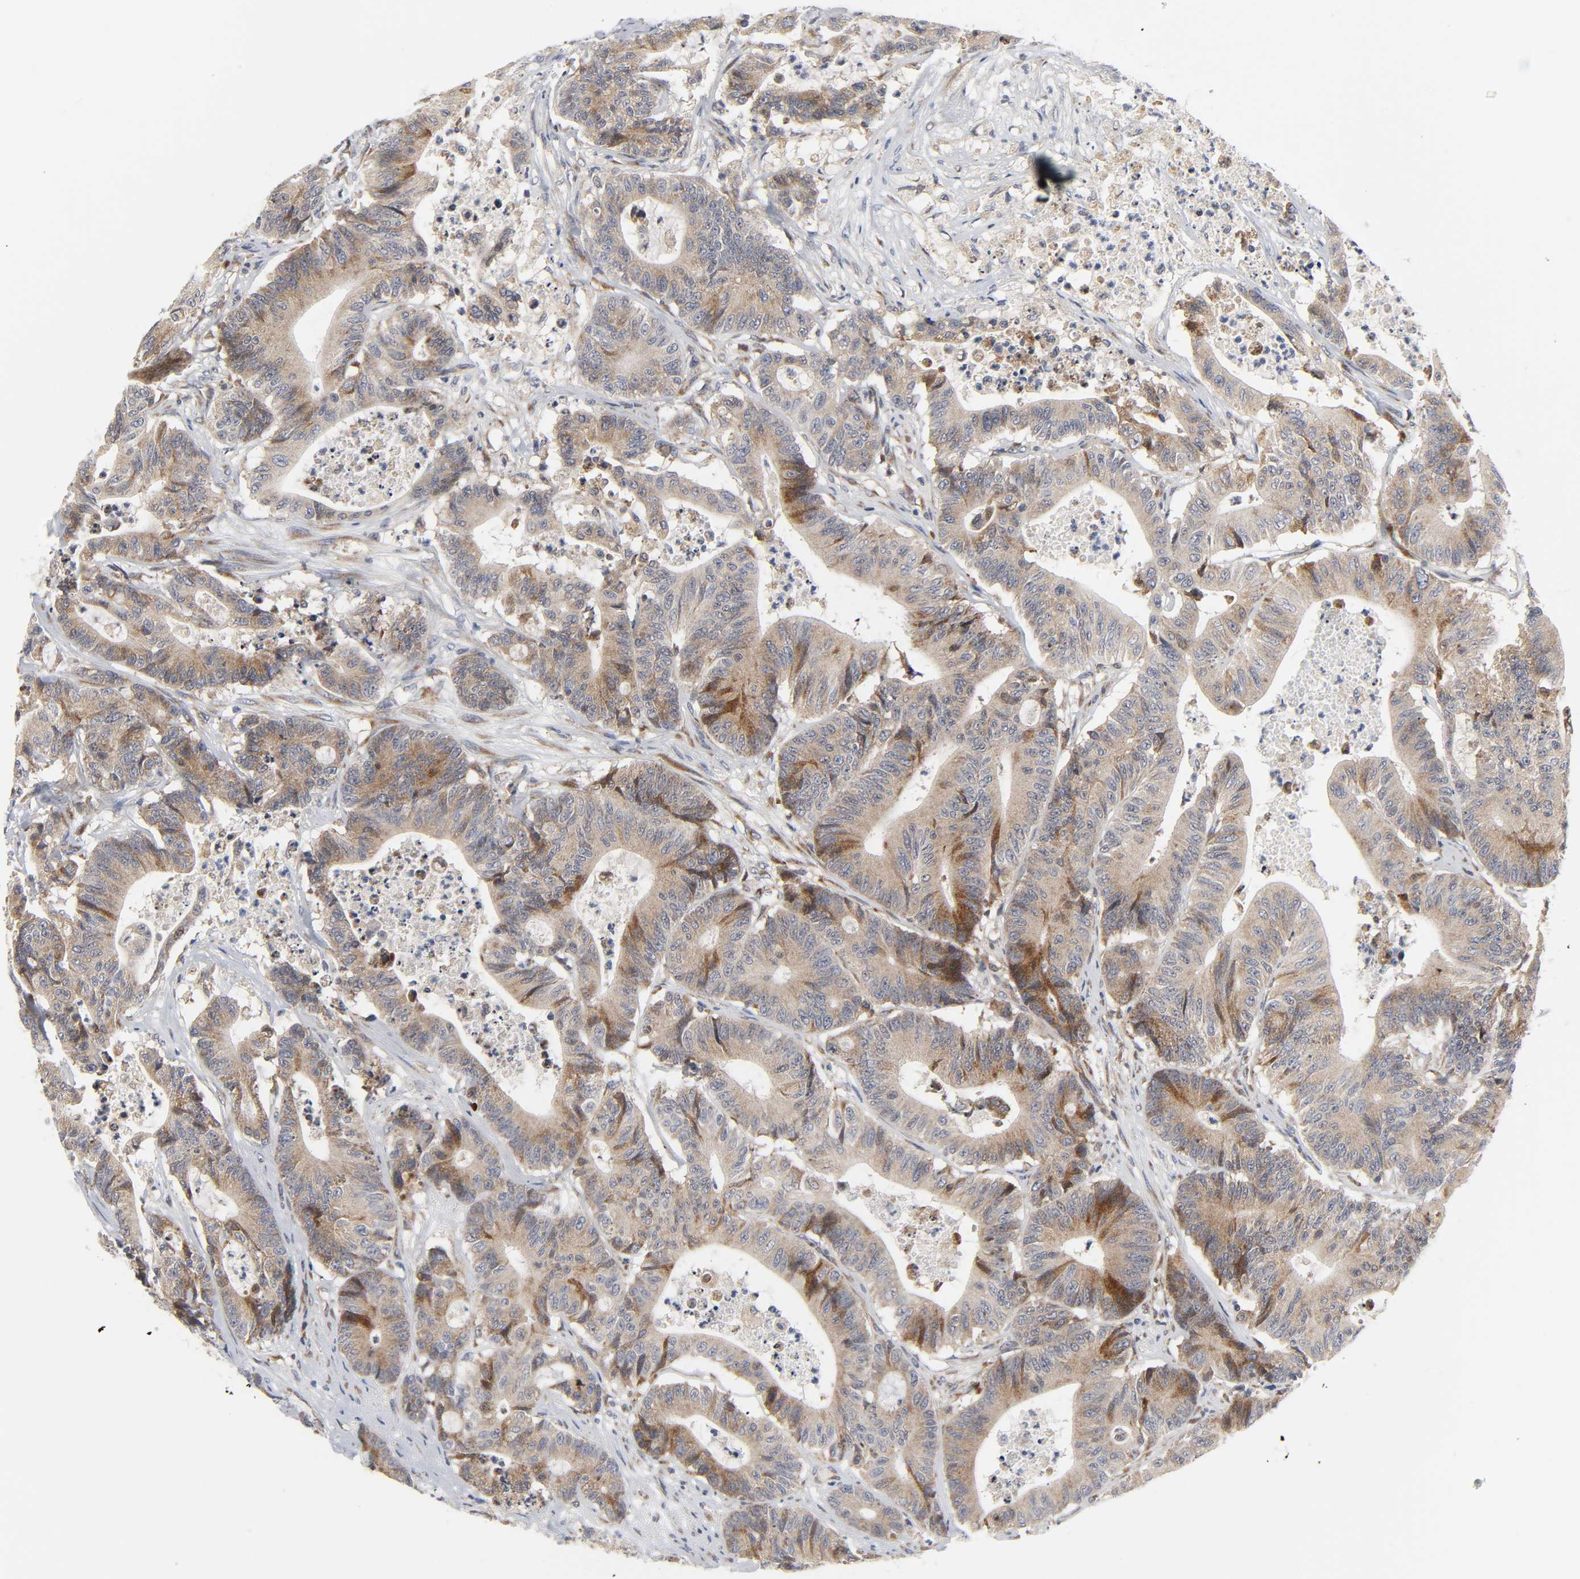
{"staining": {"intensity": "moderate", "quantity": ">75%", "location": "cytoplasmic/membranous"}, "tissue": "colorectal cancer", "cell_type": "Tumor cells", "image_type": "cancer", "snomed": [{"axis": "morphology", "description": "Adenocarcinoma, NOS"}, {"axis": "topography", "description": "Colon"}], "caption": "Colorectal cancer (adenocarcinoma) tissue shows moderate cytoplasmic/membranous expression in about >75% of tumor cells", "gene": "BAX", "patient": {"sex": "female", "age": 84}}